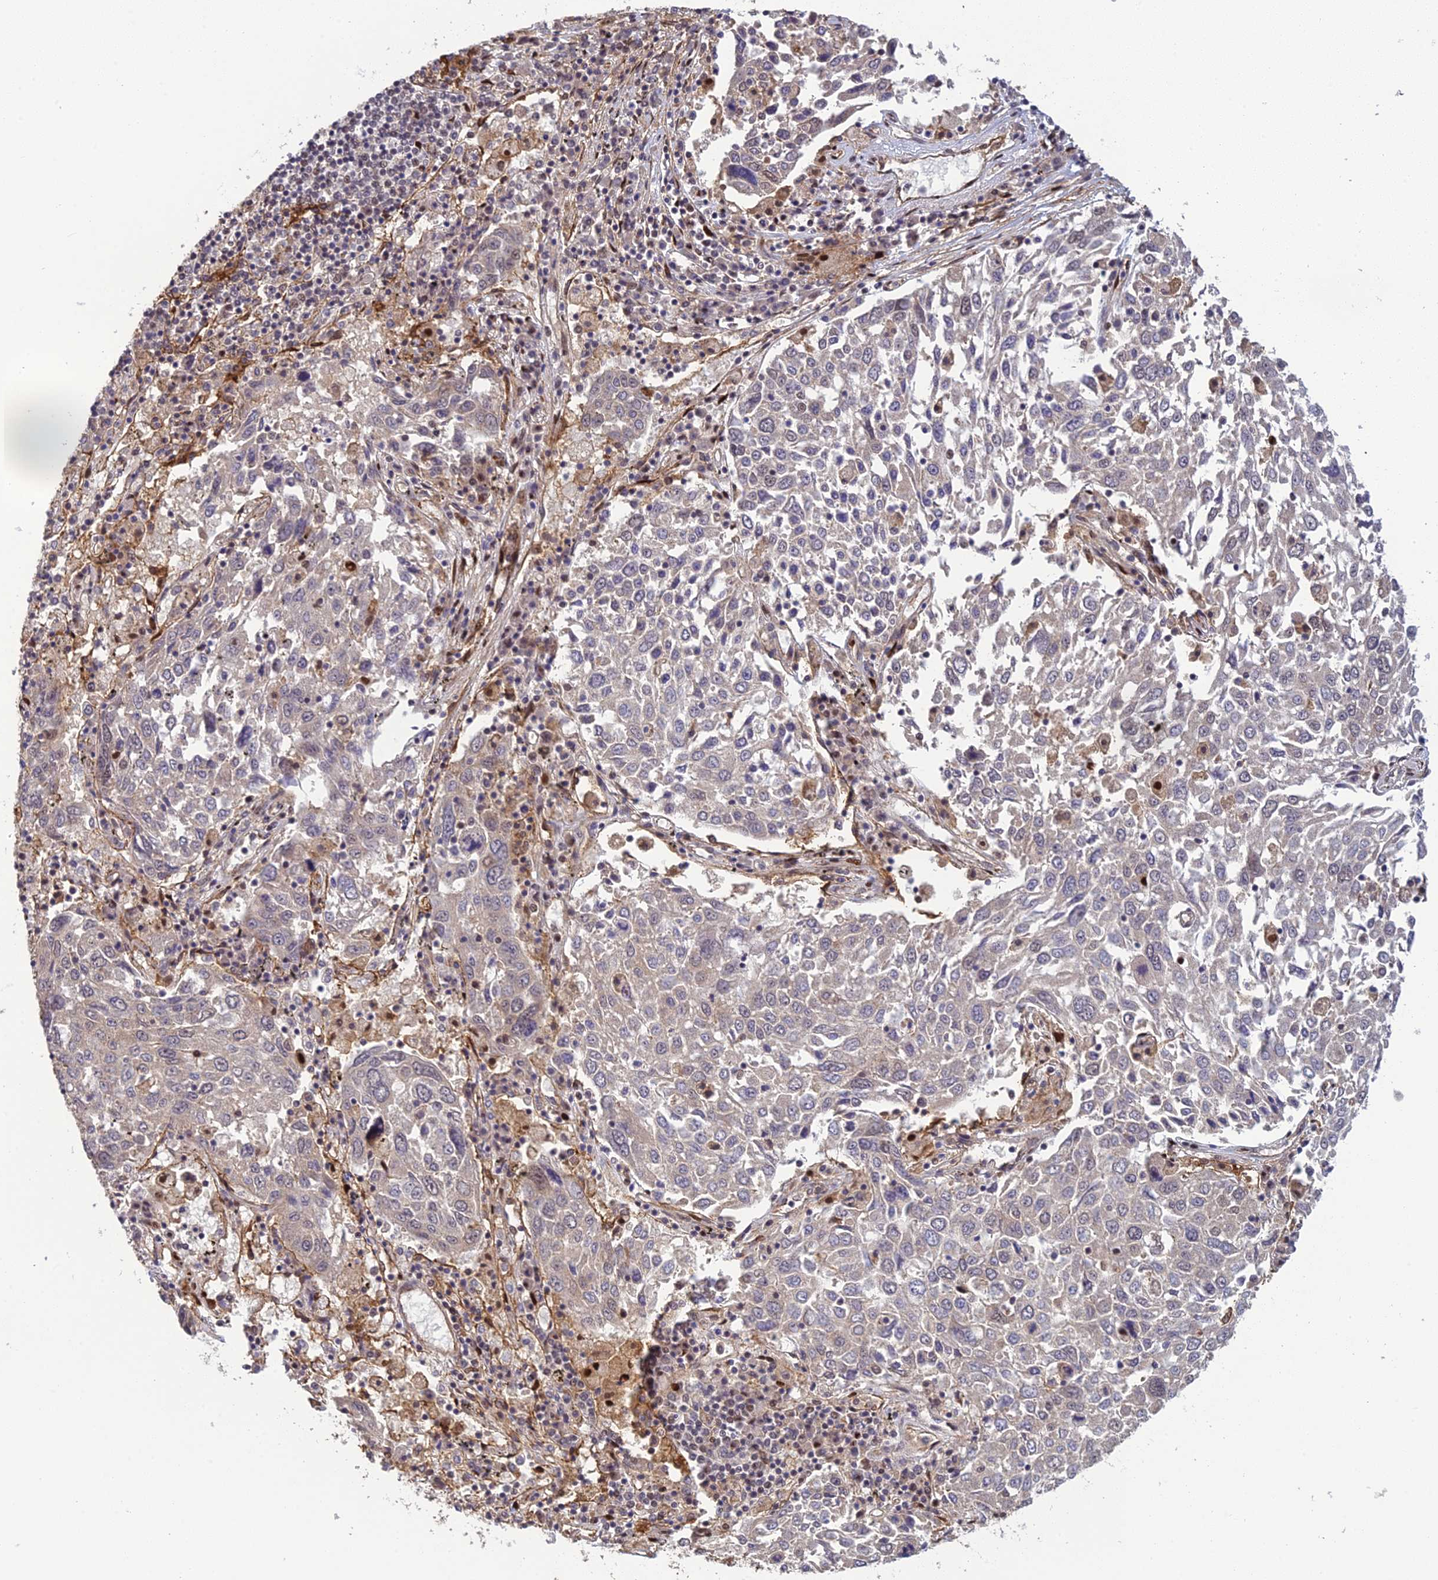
{"staining": {"intensity": "negative", "quantity": "none", "location": "none"}, "tissue": "lung cancer", "cell_type": "Tumor cells", "image_type": "cancer", "snomed": [{"axis": "morphology", "description": "Squamous cell carcinoma, NOS"}, {"axis": "topography", "description": "Lung"}], "caption": "This is an immunohistochemistry (IHC) photomicrograph of human lung cancer. There is no expression in tumor cells.", "gene": "RANBP3", "patient": {"sex": "male", "age": 65}}